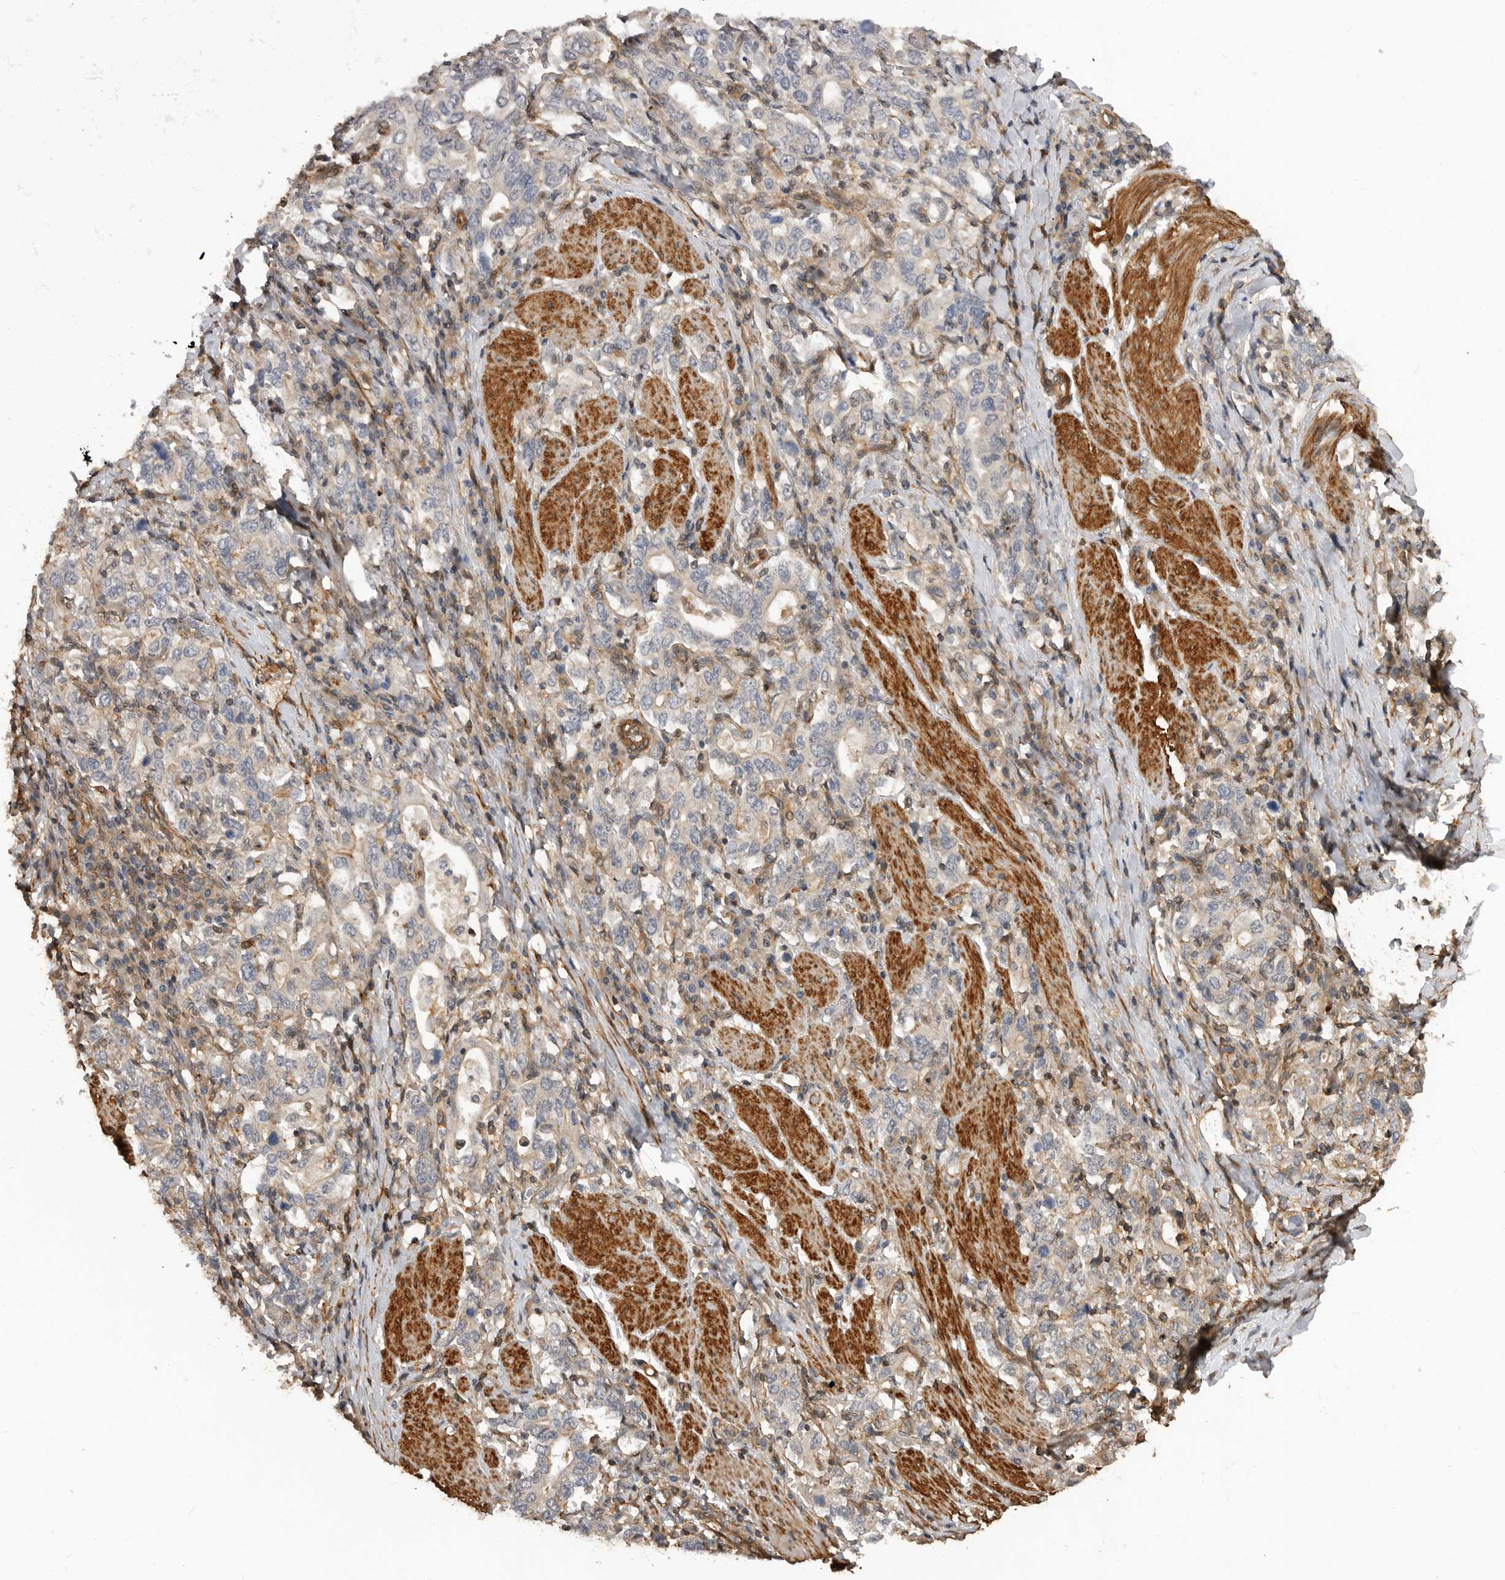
{"staining": {"intensity": "weak", "quantity": "<25%", "location": "cytoplasmic/membranous"}, "tissue": "stomach cancer", "cell_type": "Tumor cells", "image_type": "cancer", "snomed": [{"axis": "morphology", "description": "Adenocarcinoma, NOS"}, {"axis": "topography", "description": "Stomach, upper"}], "caption": "A high-resolution image shows immunohistochemistry staining of stomach adenocarcinoma, which reveals no significant expression in tumor cells.", "gene": "TRIM56", "patient": {"sex": "male", "age": 62}}